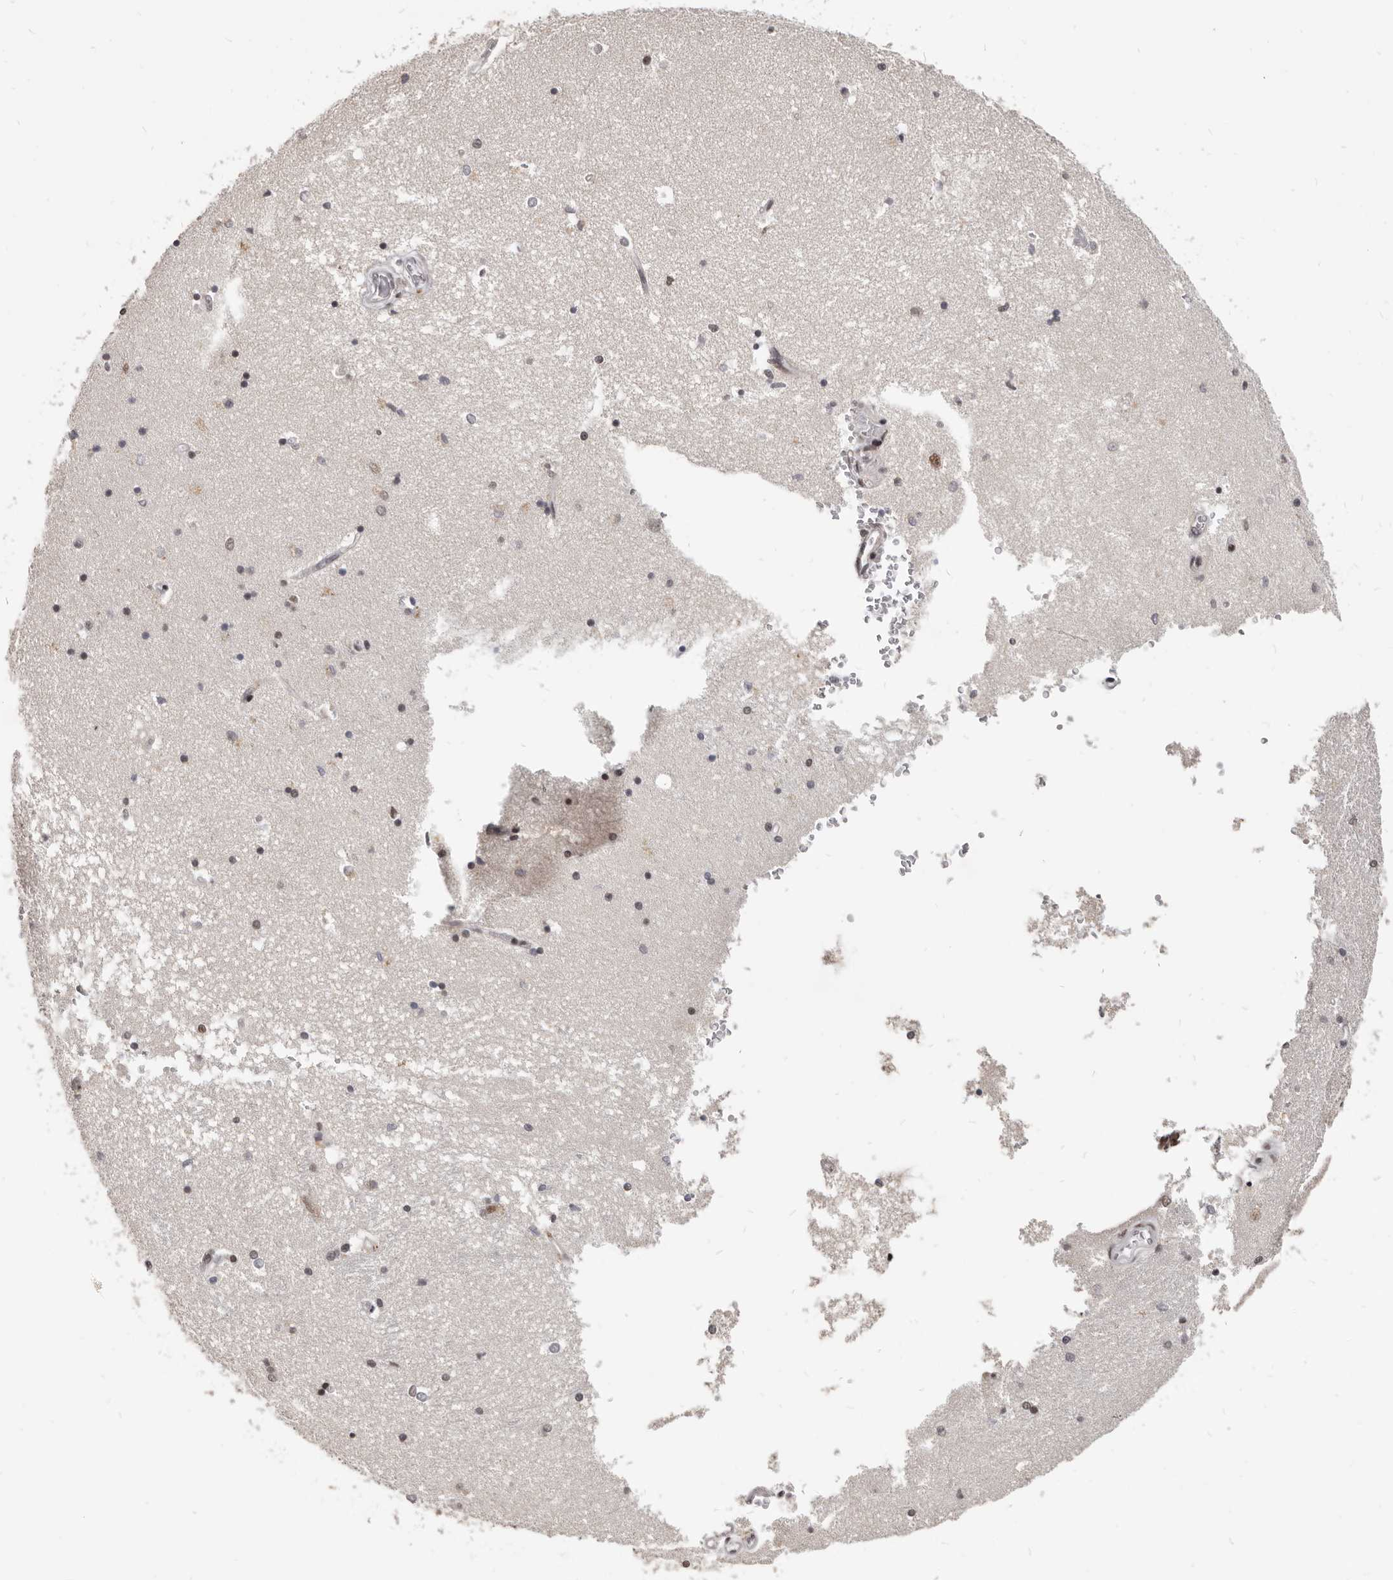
{"staining": {"intensity": "moderate", "quantity": "<25%", "location": "nuclear"}, "tissue": "hippocampus", "cell_type": "Glial cells", "image_type": "normal", "snomed": [{"axis": "morphology", "description": "Normal tissue, NOS"}, {"axis": "topography", "description": "Hippocampus"}], "caption": "Immunohistochemistry micrograph of benign hippocampus: human hippocampus stained using immunohistochemistry (IHC) exhibits low levels of moderate protein expression localized specifically in the nuclear of glial cells, appearing as a nuclear brown color.", "gene": "ATF5", "patient": {"sex": "male", "age": 45}}